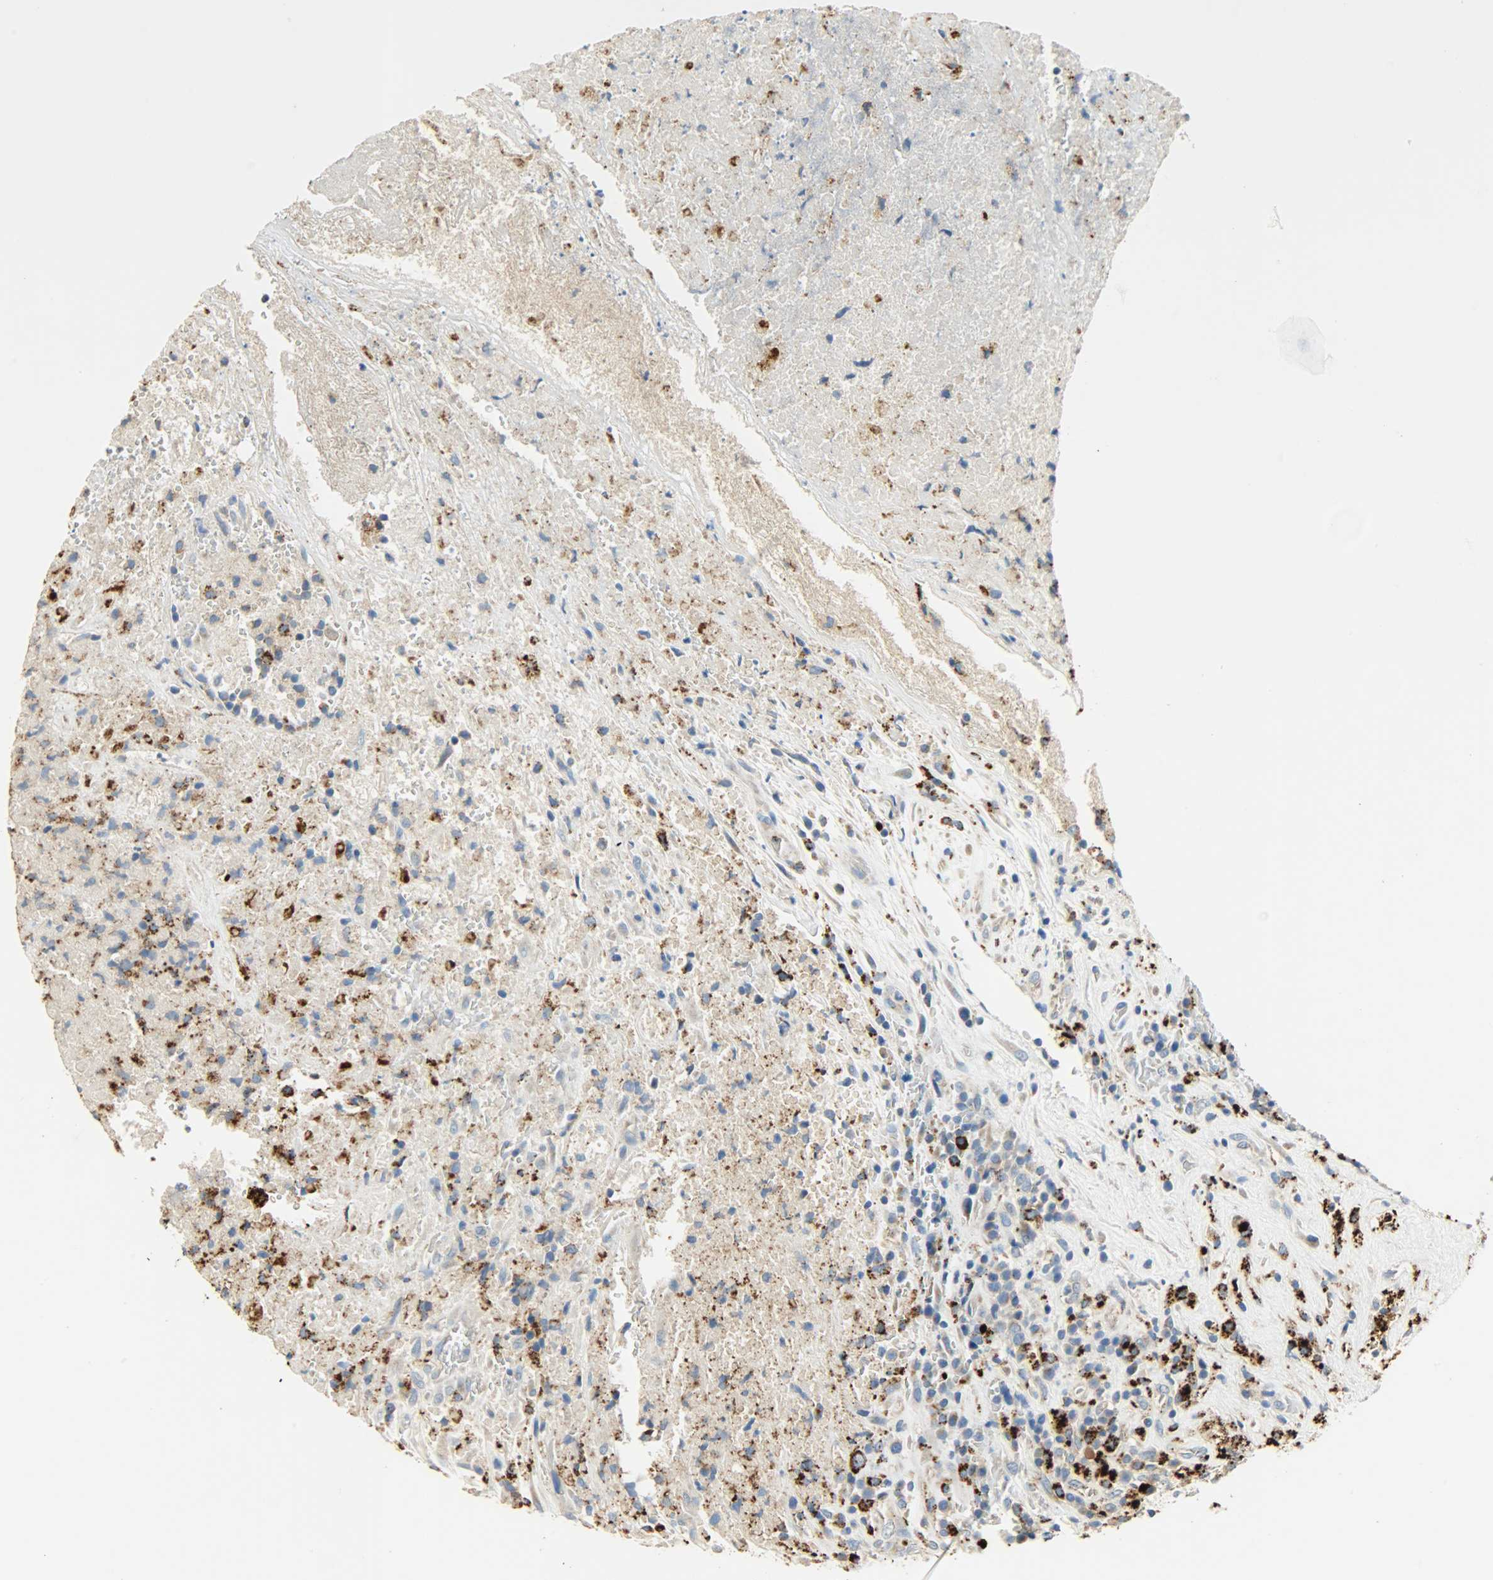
{"staining": {"intensity": "moderate", "quantity": "25%-75%", "location": "cytoplasmic/membranous"}, "tissue": "testis cancer", "cell_type": "Tumor cells", "image_type": "cancer", "snomed": [{"axis": "morphology", "description": "Necrosis, NOS"}, {"axis": "morphology", "description": "Carcinoma, Embryonal, NOS"}, {"axis": "topography", "description": "Testis"}], "caption": "This is a photomicrograph of immunohistochemistry (IHC) staining of embryonal carcinoma (testis), which shows moderate positivity in the cytoplasmic/membranous of tumor cells.", "gene": "ASAH1", "patient": {"sex": "male", "age": 19}}